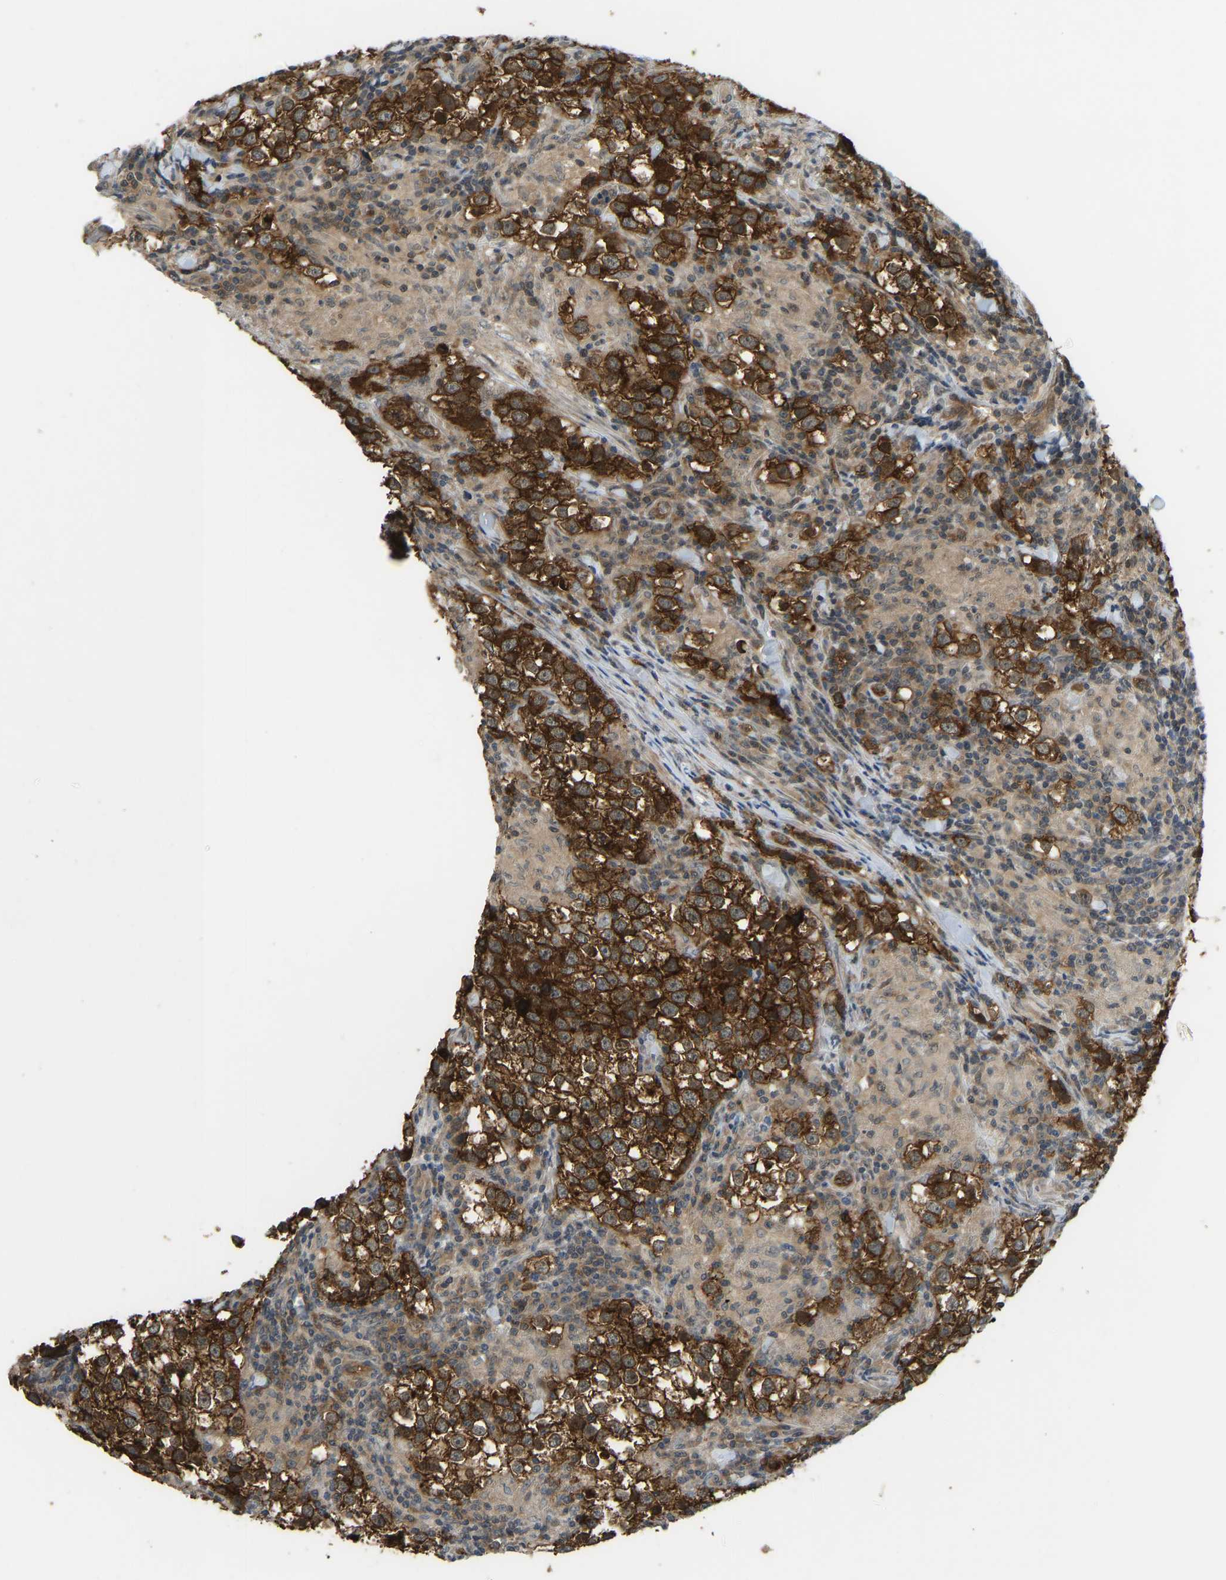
{"staining": {"intensity": "strong", "quantity": ">75%", "location": "cytoplasmic/membranous"}, "tissue": "testis cancer", "cell_type": "Tumor cells", "image_type": "cancer", "snomed": [{"axis": "morphology", "description": "Seminoma, NOS"}, {"axis": "morphology", "description": "Carcinoma, Embryonal, NOS"}, {"axis": "topography", "description": "Testis"}], "caption": "The micrograph displays immunohistochemical staining of testis cancer (seminoma). There is strong cytoplasmic/membranous expression is present in about >75% of tumor cells.", "gene": "CCT8", "patient": {"sex": "male", "age": 36}}